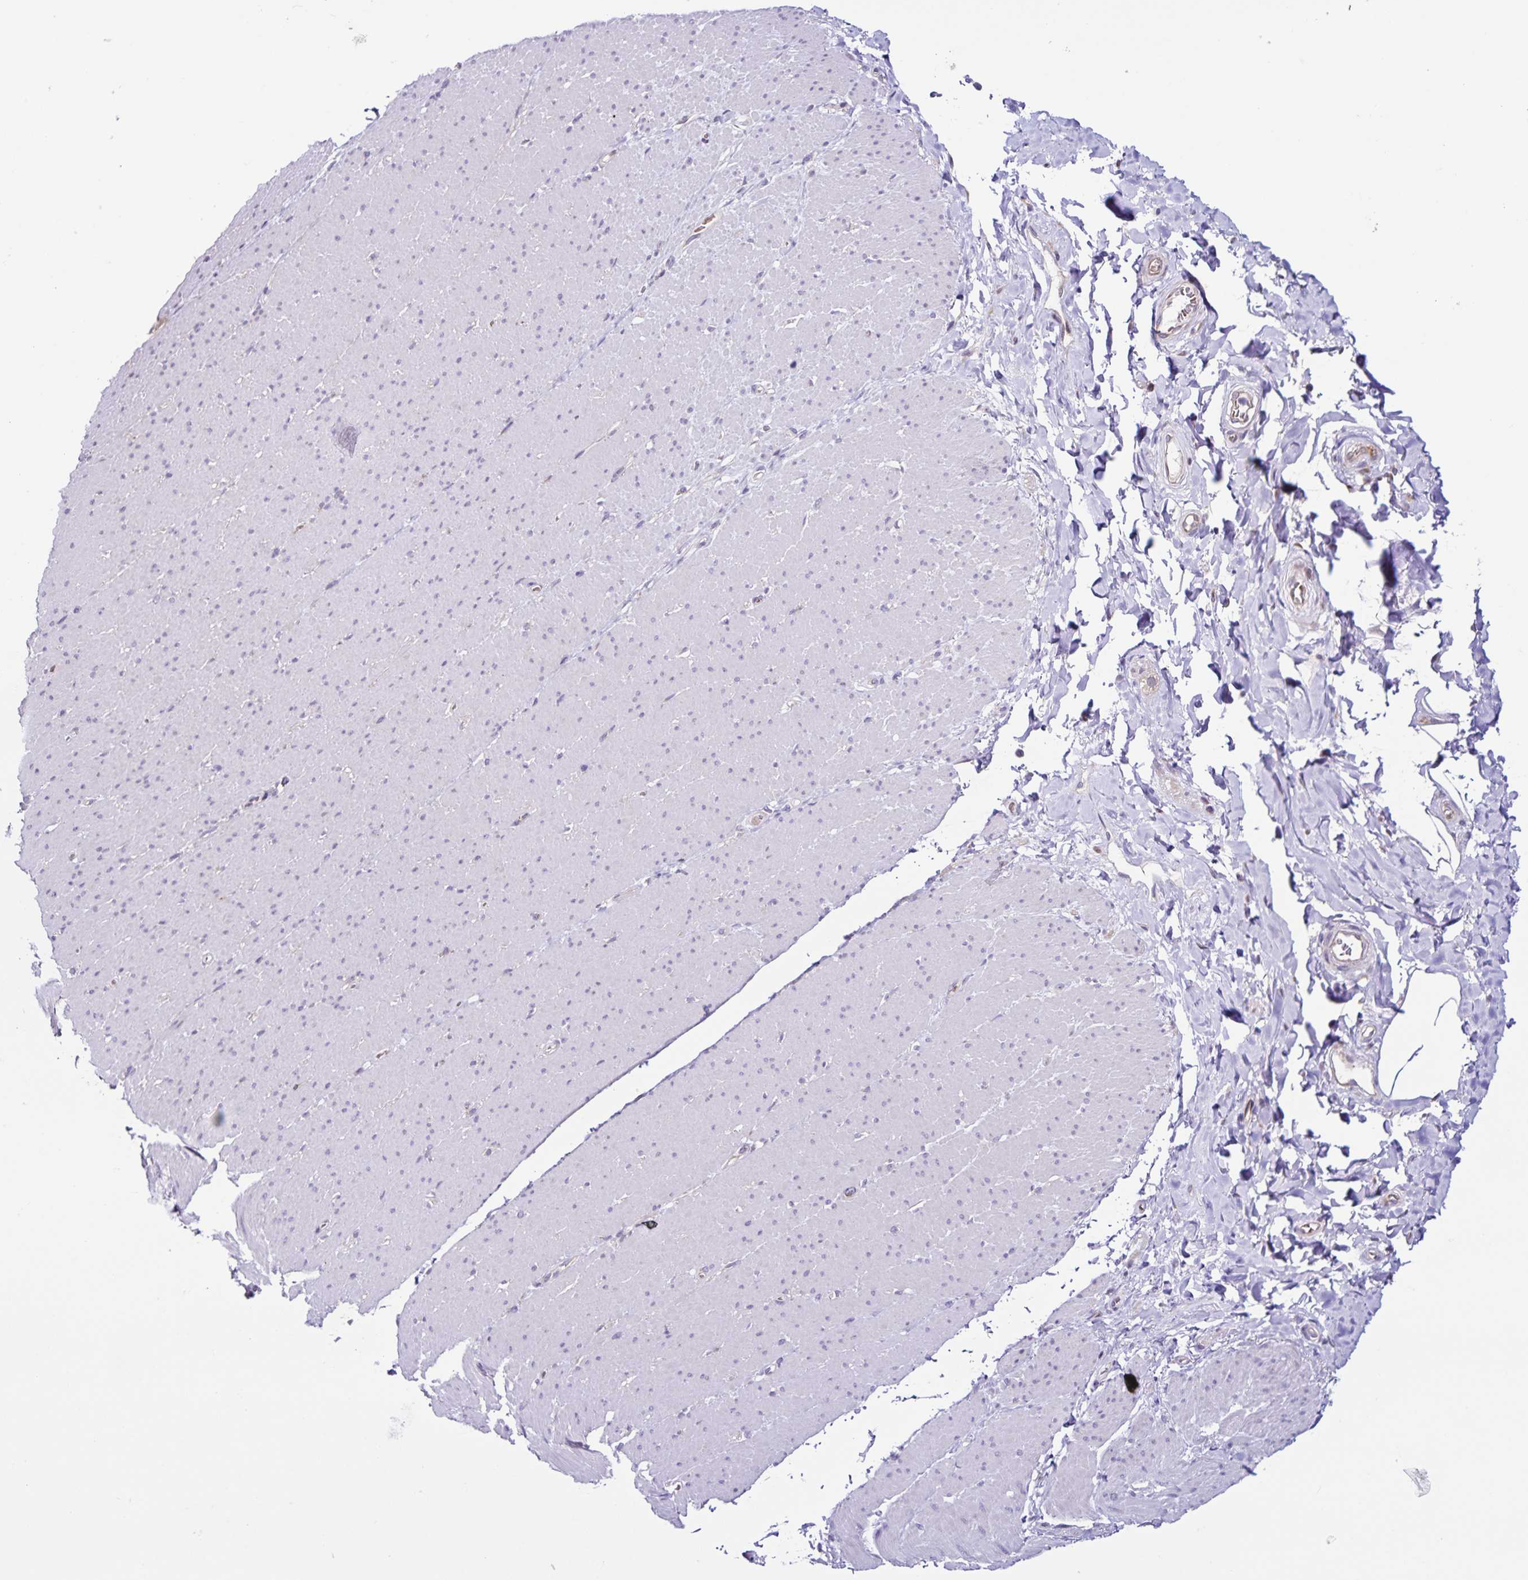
{"staining": {"intensity": "negative", "quantity": "none", "location": "none"}, "tissue": "smooth muscle", "cell_type": "Smooth muscle cells", "image_type": "normal", "snomed": [{"axis": "morphology", "description": "Normal tissue, NOS"}, {"axis": "topography", "description": "Smooth muscle"}, {"axis": "topography", "description": "Rectum"}], "caption": "Immunohistochemistry histopathology image of benign smooth muscle: smooth muscle stained with DAB shows no significant protein expression in smooth muscle cells.", "gene": "RNFT2", "patient": {"sex": "male", "age": 53}}